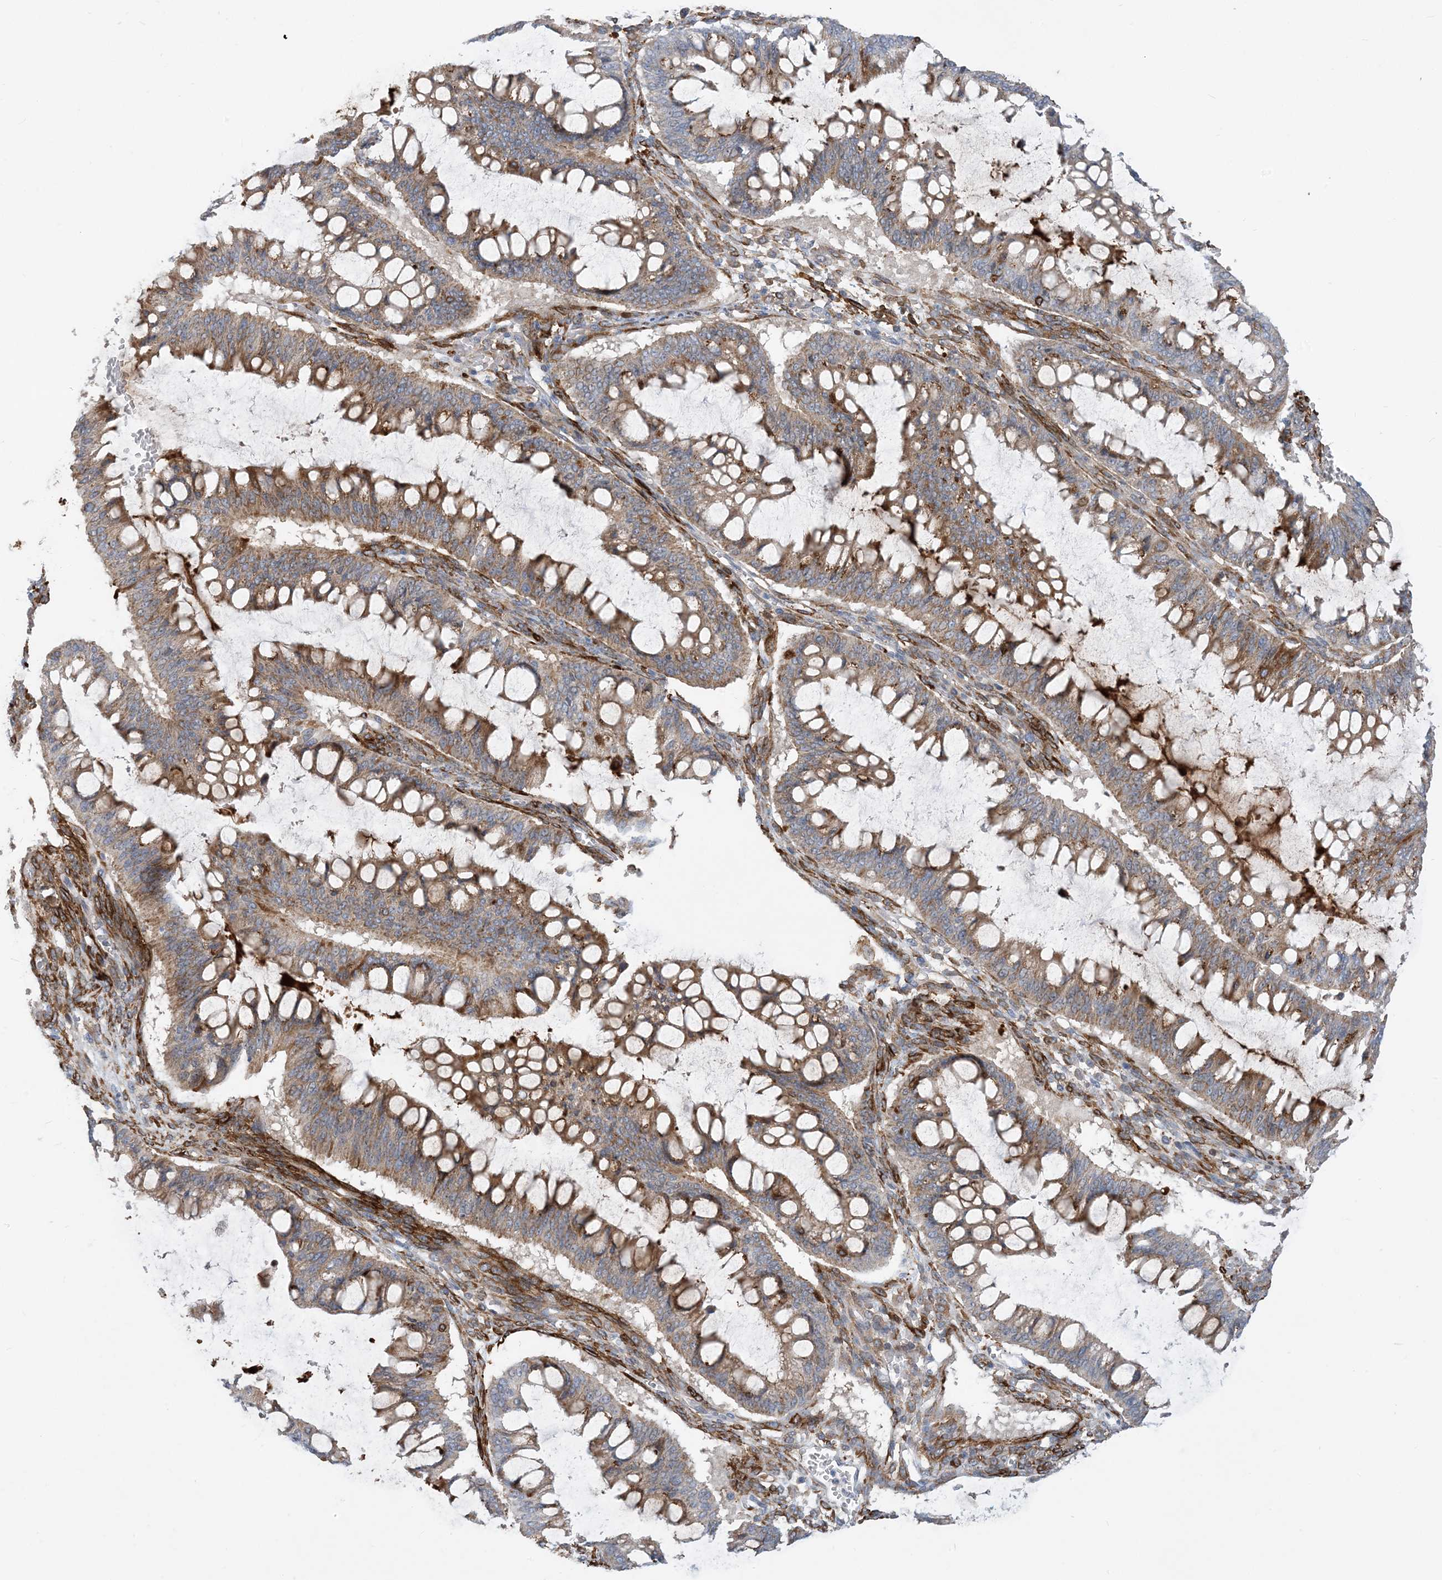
{"staining": {"intensity": "moderate", "quantity": ">75%", "location": "cytoplasmic/membranous"}, "tissue": "ovarian cancer", "cell_type": "Tumor cells", "image_type": "cancer", "snomed": [{"axis": "morphology", "description": "Cystadenocarcinoma, mucinous, NOS"}, {"axis": "topography", "description": "Ovary"}], "caption": "Ovarian mucinous cystadenocarcinoma stained for a protein (brown) reveals moderate cytoplasmic/membranous positive staining in approximately >75% of tumor cells.", "gene": "EIF2A", "patient": {"sex": "female", "age": 73}}